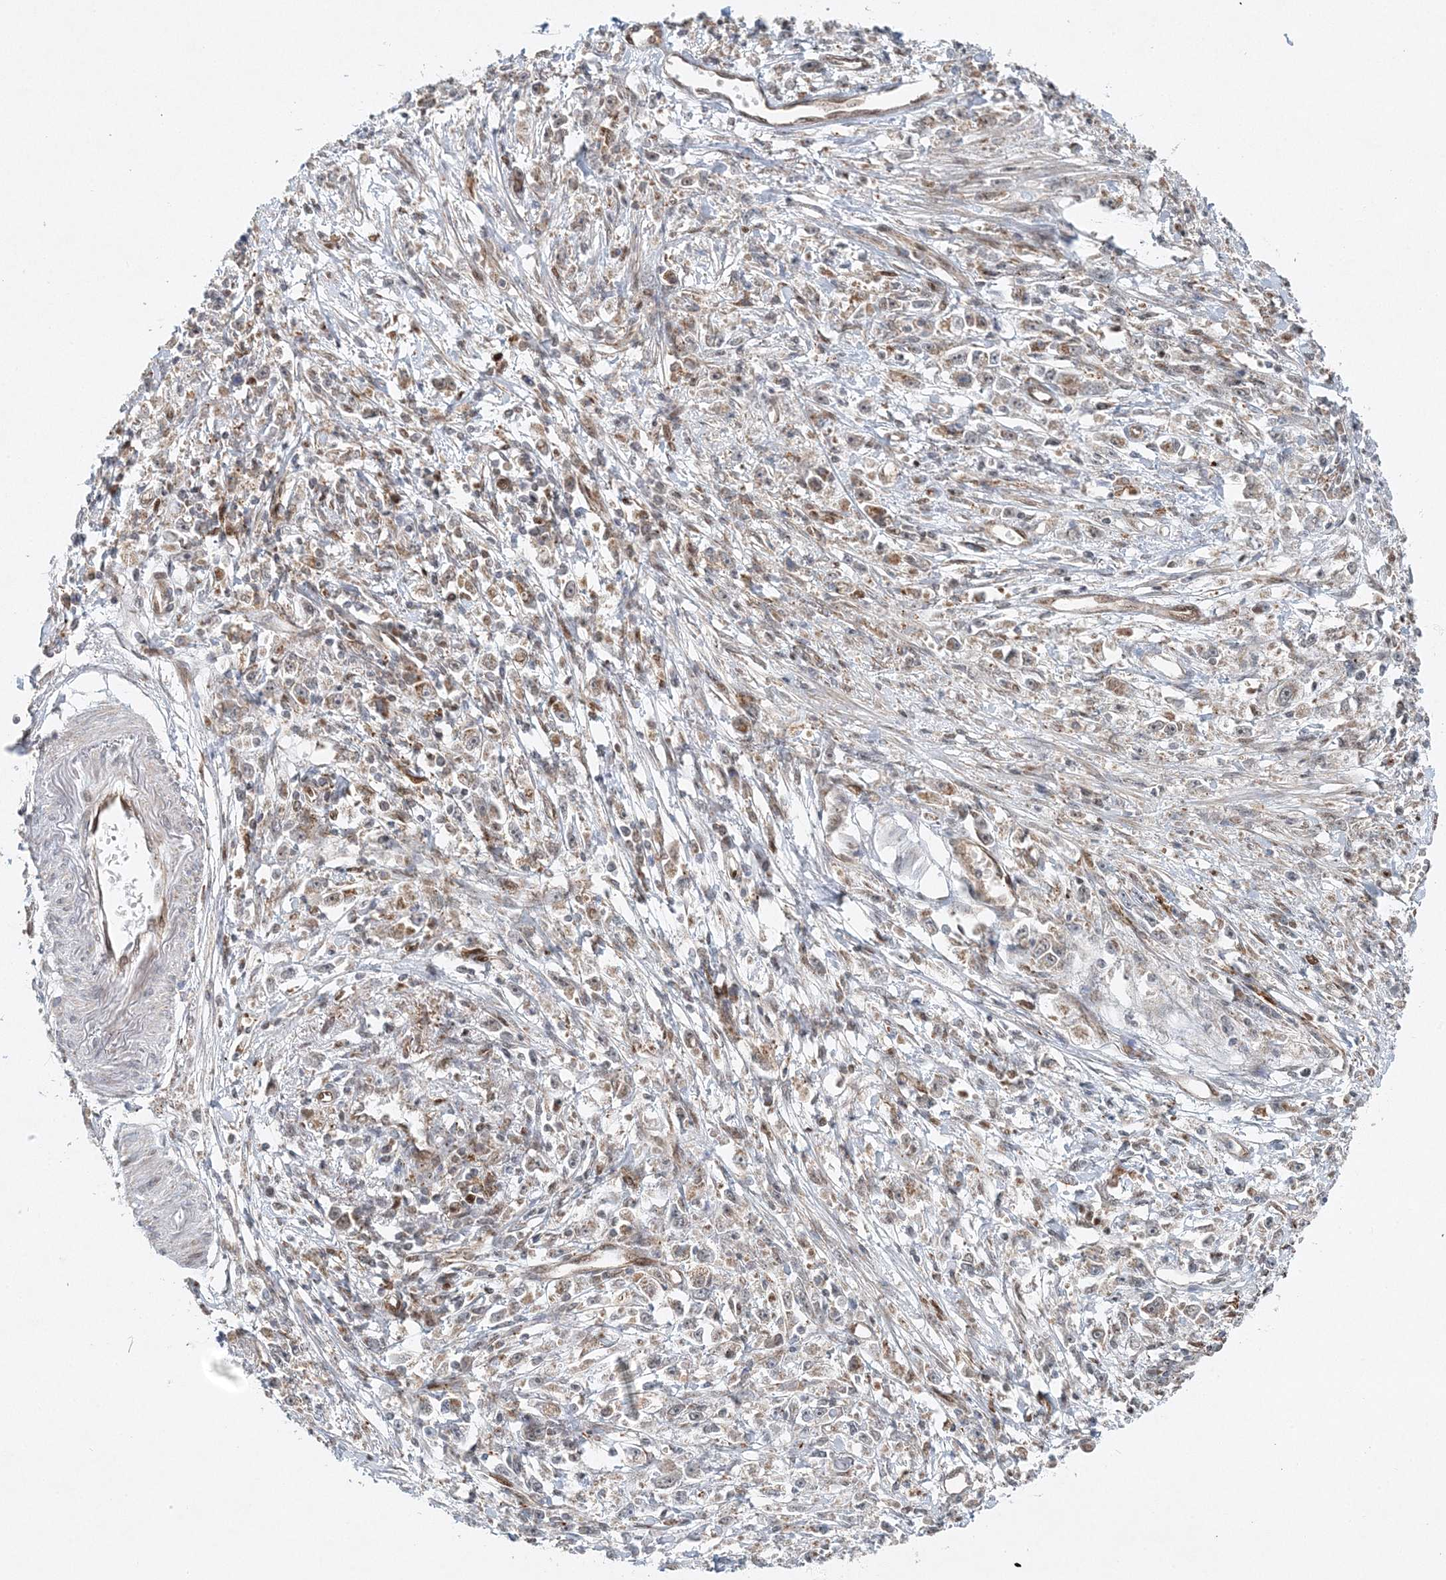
{"staining": {"intensity": "weak", "quantity": "<25%", "location": "cytoplasmic/membranous"}, "tissue": "stomach cancer", "cell_type": "Tumor cells", "image_type": "cancer", "snomed": [{"axis": "morphology", "description": "Adenocarcinoma, NOS"}, {"axis": "topography", "description": "Stomach"}], "caption": "Immunohistochemistry micrograph of human adenocarcinoma (stomach) stained for a protein (brown), which exhibits no positivity in tumor cells.", "gene": "RAB11FIP2", "patient": {"sex": "female", "age": 59}}